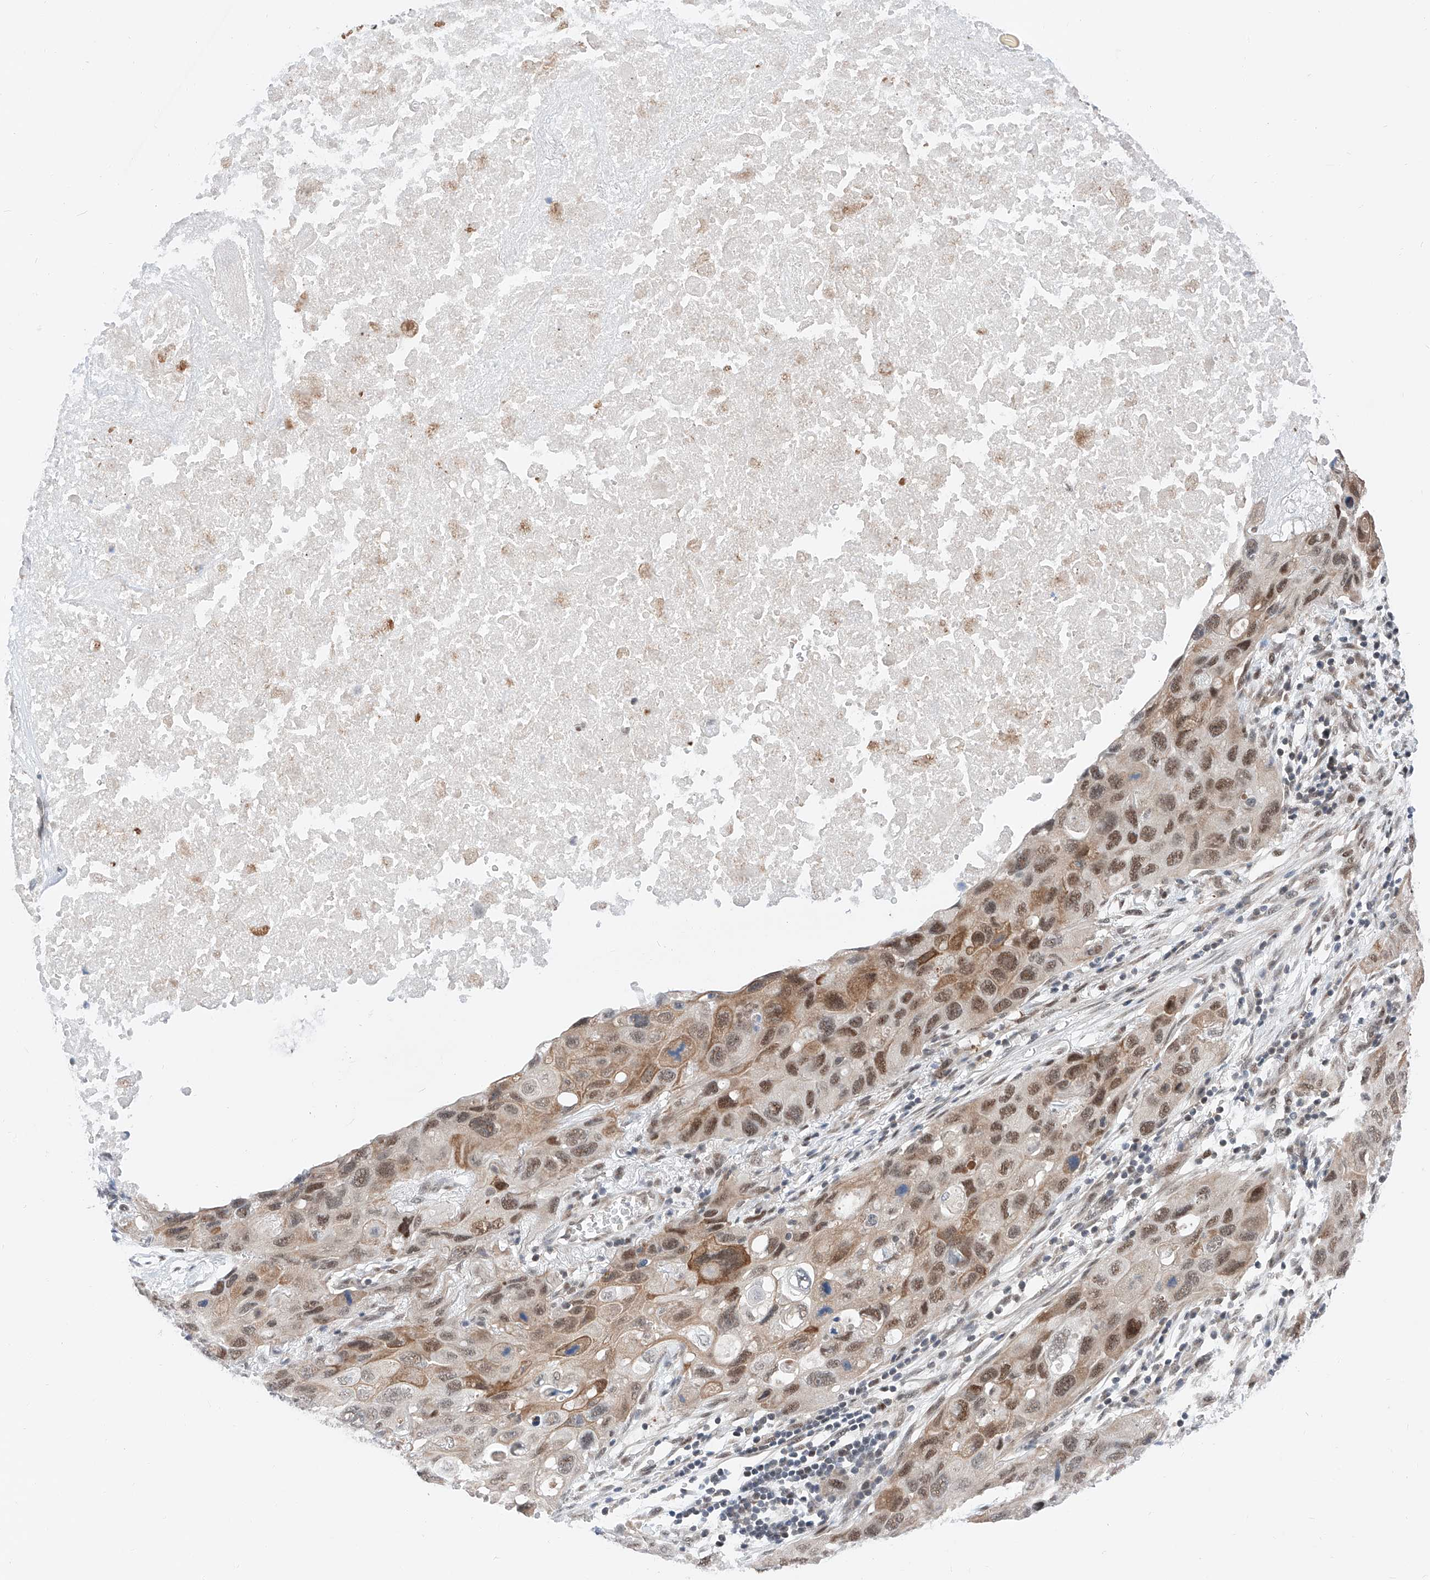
{"staining": {"intensity": "moderate", "quantity": ">75%", "location": "cytoplasmic/membranous,nuclear"}, "tissue": "lung cancer", "cell_type": "Tumor cells", "image_type": "cancer", "snomed": [{"axis": "morphology", "description": "Squamous cell carcinoma, NOS"}, {"axis": "topography", "description": "Lung"}], "caption": "Protein expression analysis of lung squamous cell carcinoma exhibits moderate cytoplasmic/membranous and nuclear staining in approximately >75% of tumor cells.", "gene": "SNRNP200", "patient": {"sex": "female", "age": 73}}